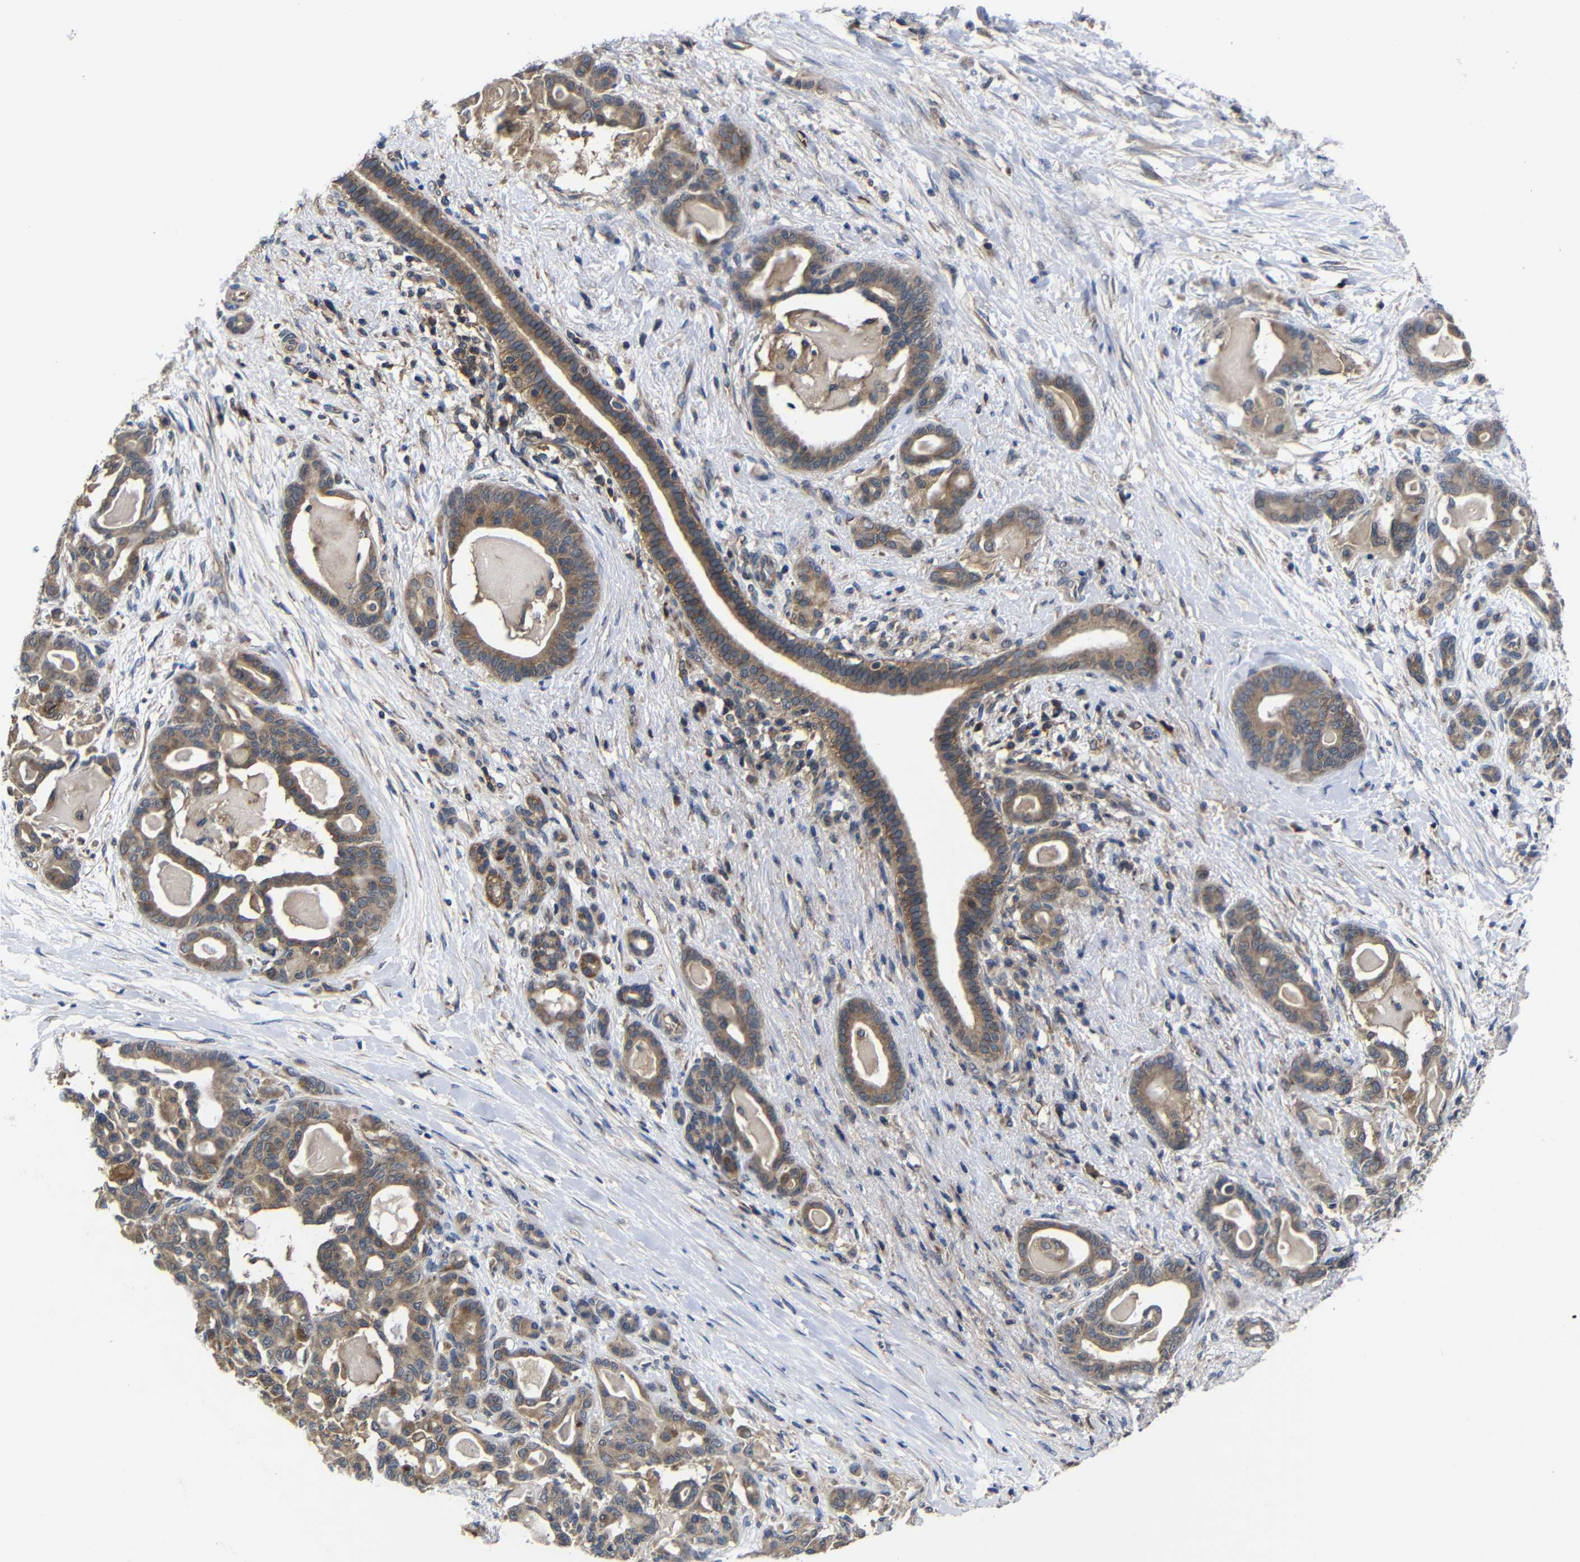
{"staining": {"intensity": "moderate", "quantity": ">75%", "location": "cytoplasmic/membranous"}, "tissue": "pancreatic cancer", "cell_type": "Tumor cells", "image_type": "cancer", "snomed": [{"axis": "morphology", "description": "Adenocarcinoma, NOS"}, {"axis": "topography", "description": "Pancreas"}], "caption": "The photomicrograph reveals immunohistochemical staining of pancreatic adenocarcinoma. There is moderate cytoplasmic/membranous expression is present in approximately >75% of tumor cells. The staining was performed using DAB (3,3'-diaminobenzidine) to visualize the protein expression in brown, while the nuclei were stained in blue with hematoxylin (Magnification: 20x).", "gene": "LPAR5", "patient": {"sex": "male", "age": 63}}